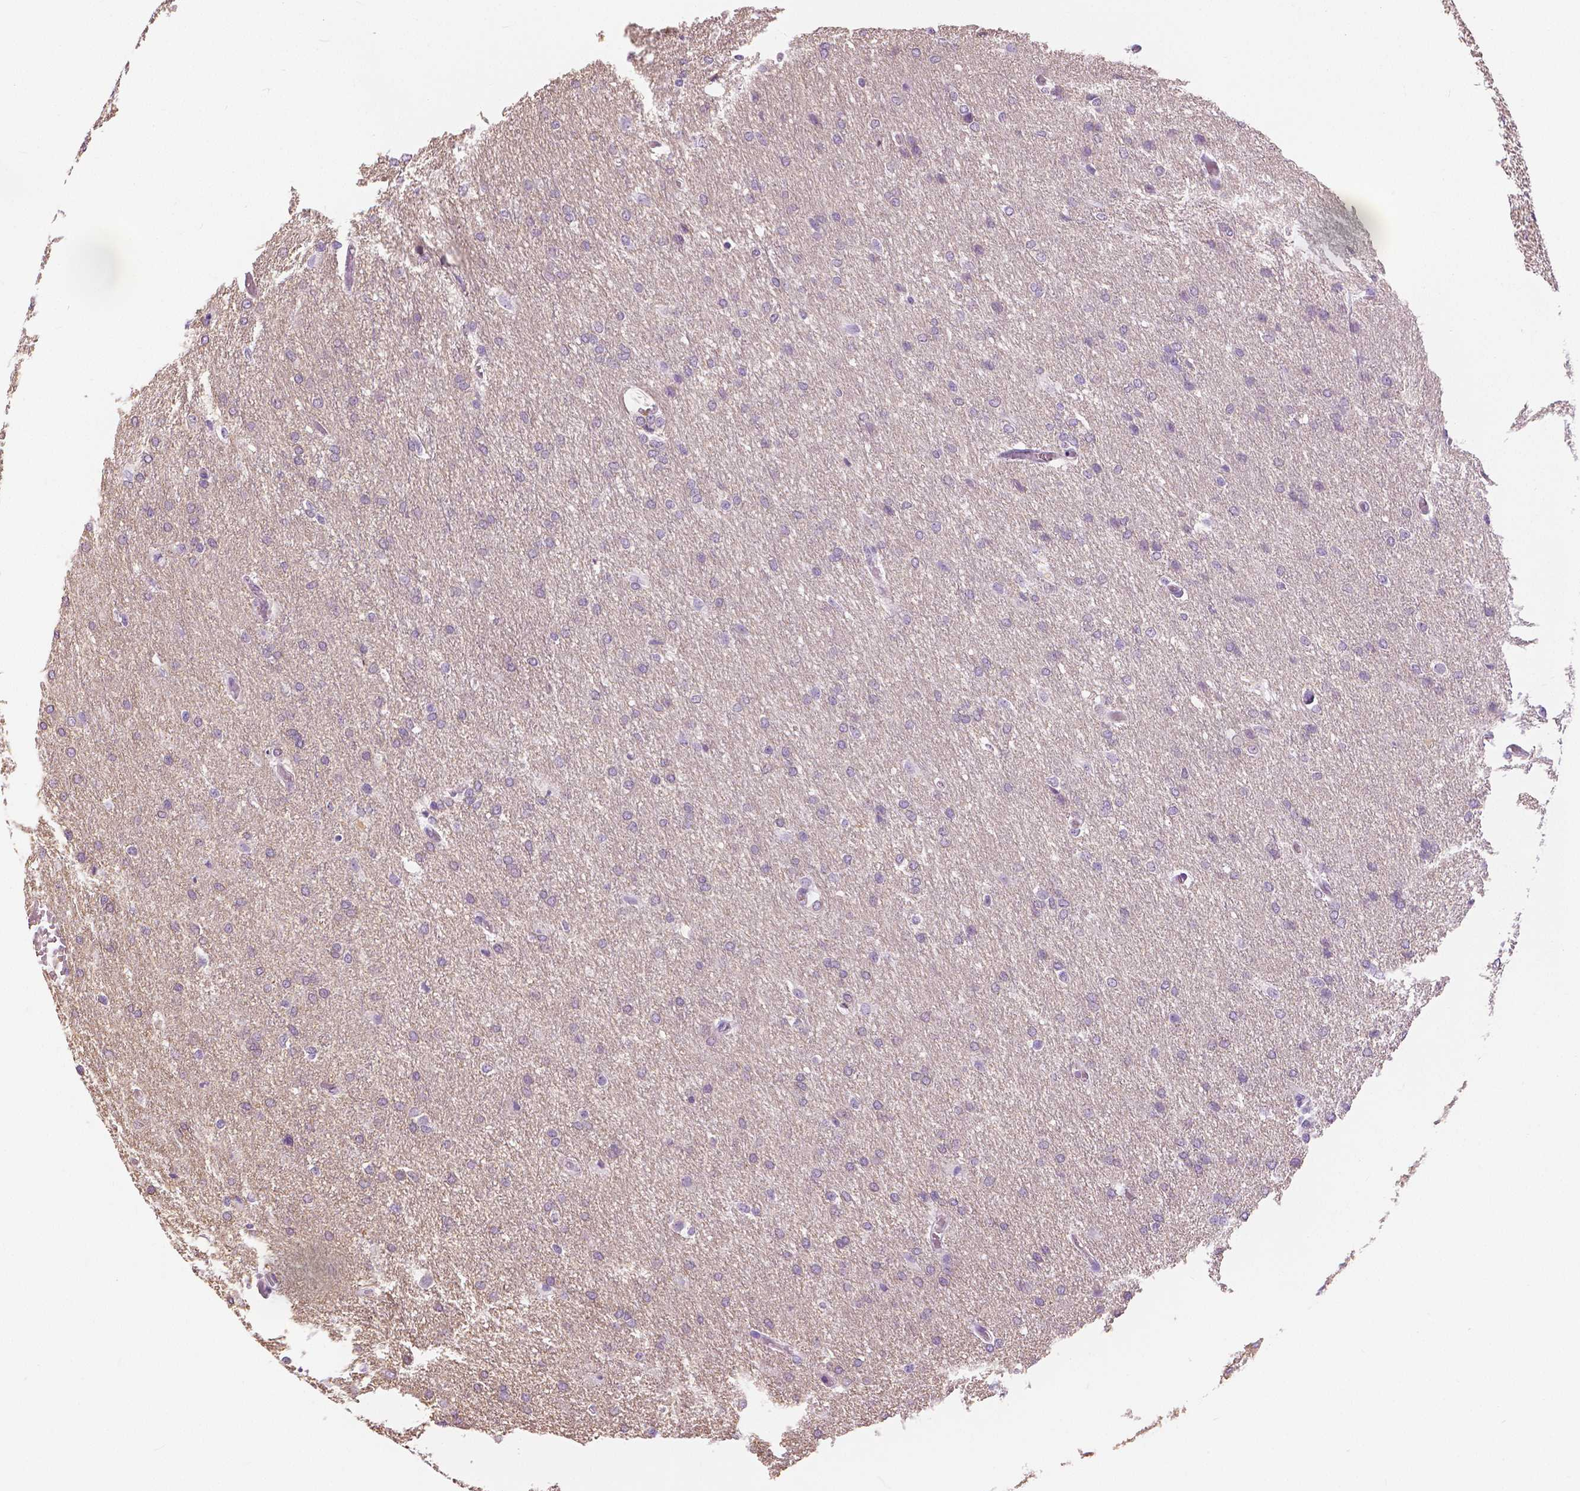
{"staining": {"intensity": "negative", "quantity": "none", "location": "none"}, "tissue": "glioma", "cell_type": "Tumor cells", "image_type": "cancer", "snomed": [{"axis": "morphology", "description": "Glioma, malignant, High grade"}, {"axis": "topography", "description": "Brain"}], "caption": "Photomicrograph shows no protein positivity in tumor cells of malignant high-grade glioma tissue. Nuclei are stained in blue.", "gene": "SLC24A1", "patient": {"sex": "male", "age": 68}}